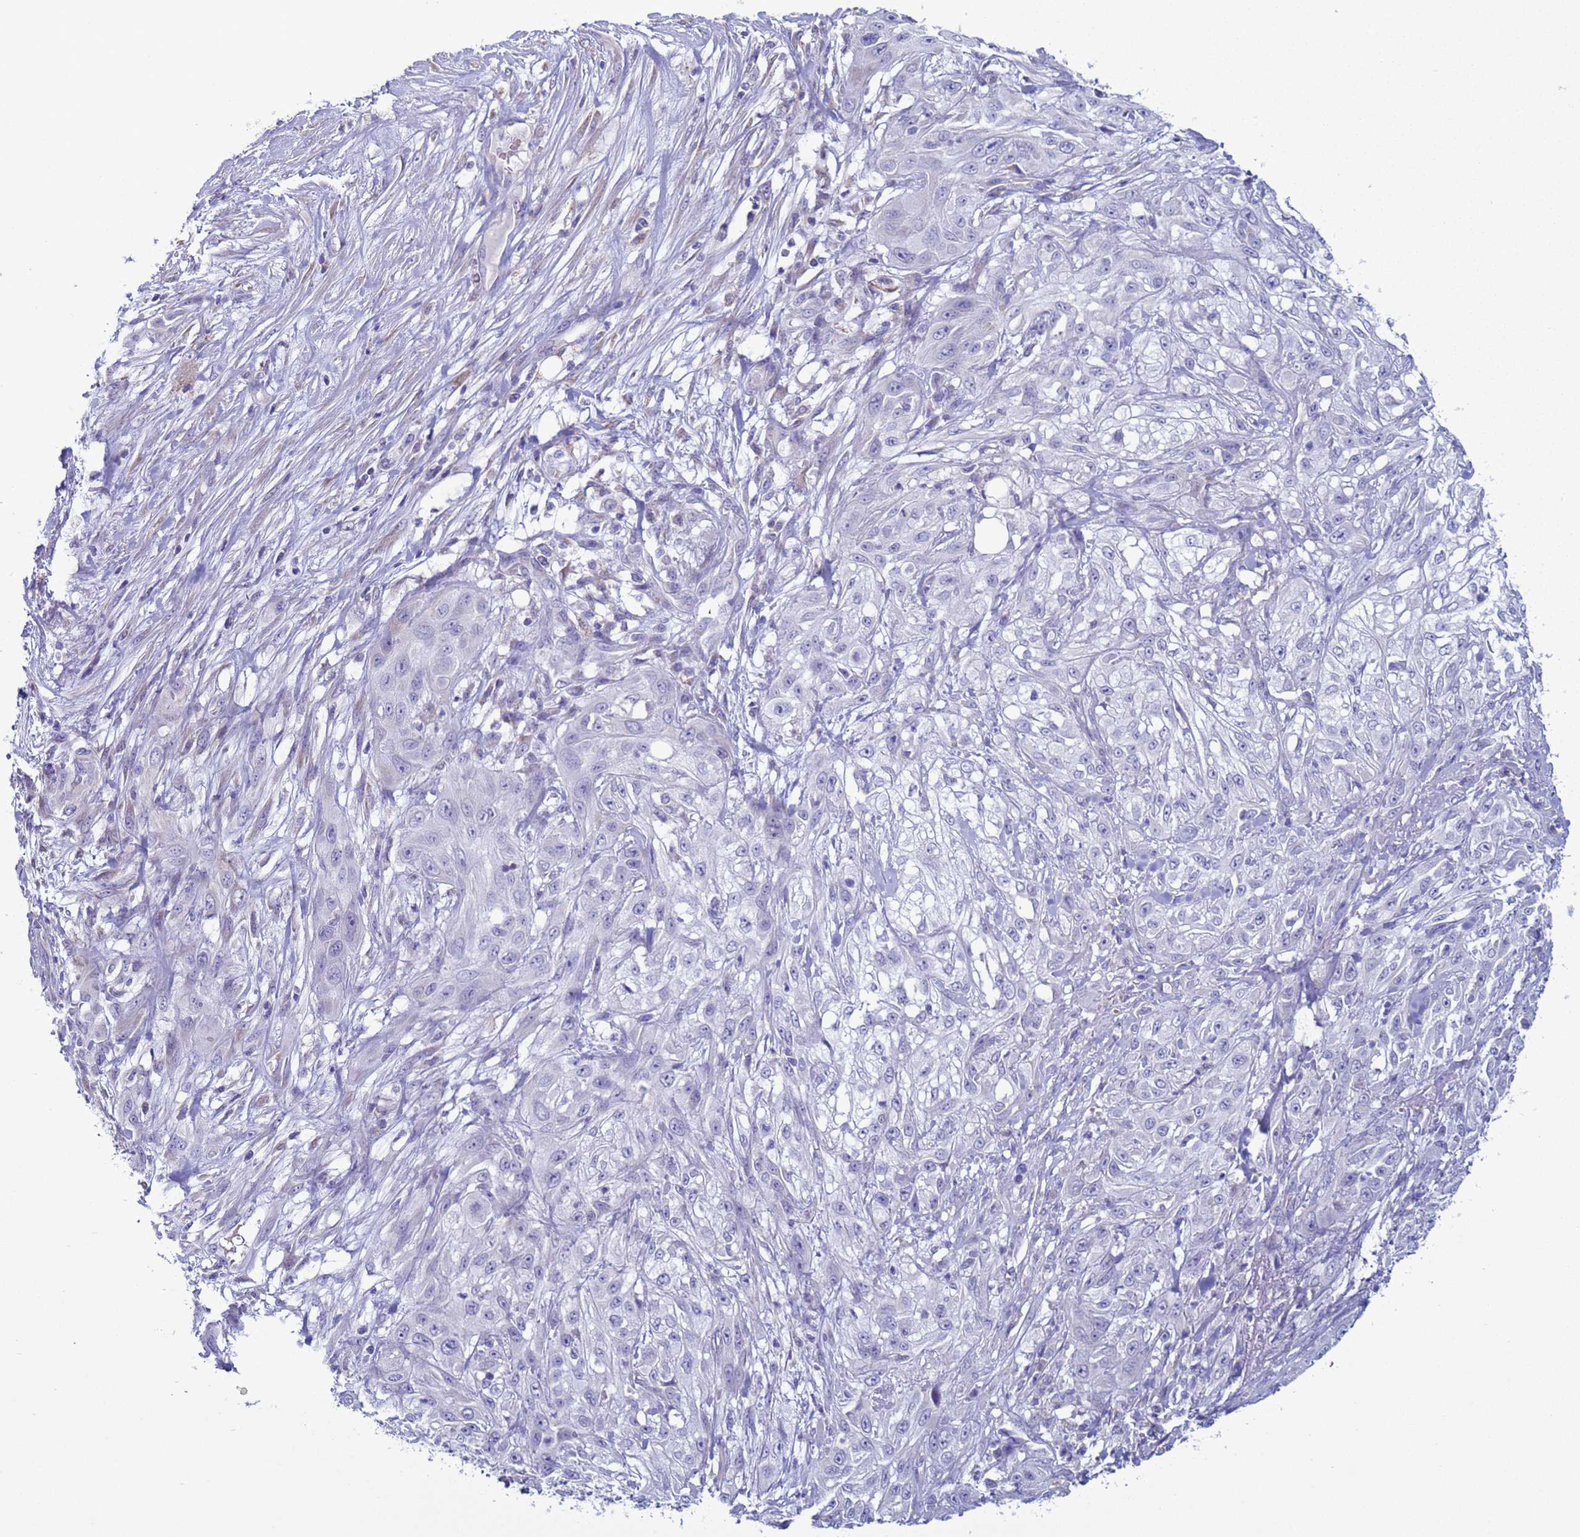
{"staining": {"intensity": "negative", "quantity": "none", "location": "none"}, "tissue": "skin cancer", "cell_type": "Tumor cells", "image_type": "cancer", "snomed": [{"axis": "morphology", "description": "Squamous cell carcinoma, NOS"}, {"axis": "morphology", "description": "Squamous cell carcinoma, metastatic, NOS"}, {"axis": "topography", "description": "Skin"}, {"axis": "topography", "description": "Lymph node"}], "caption": "This is an immunohistochemistry (IHC) photomicrograph of human skin squamous cell carcinoma. There is no expression in tumor cells.", "gene": "ABHD17B", "patient": {"sex": "male", "age": 75}}